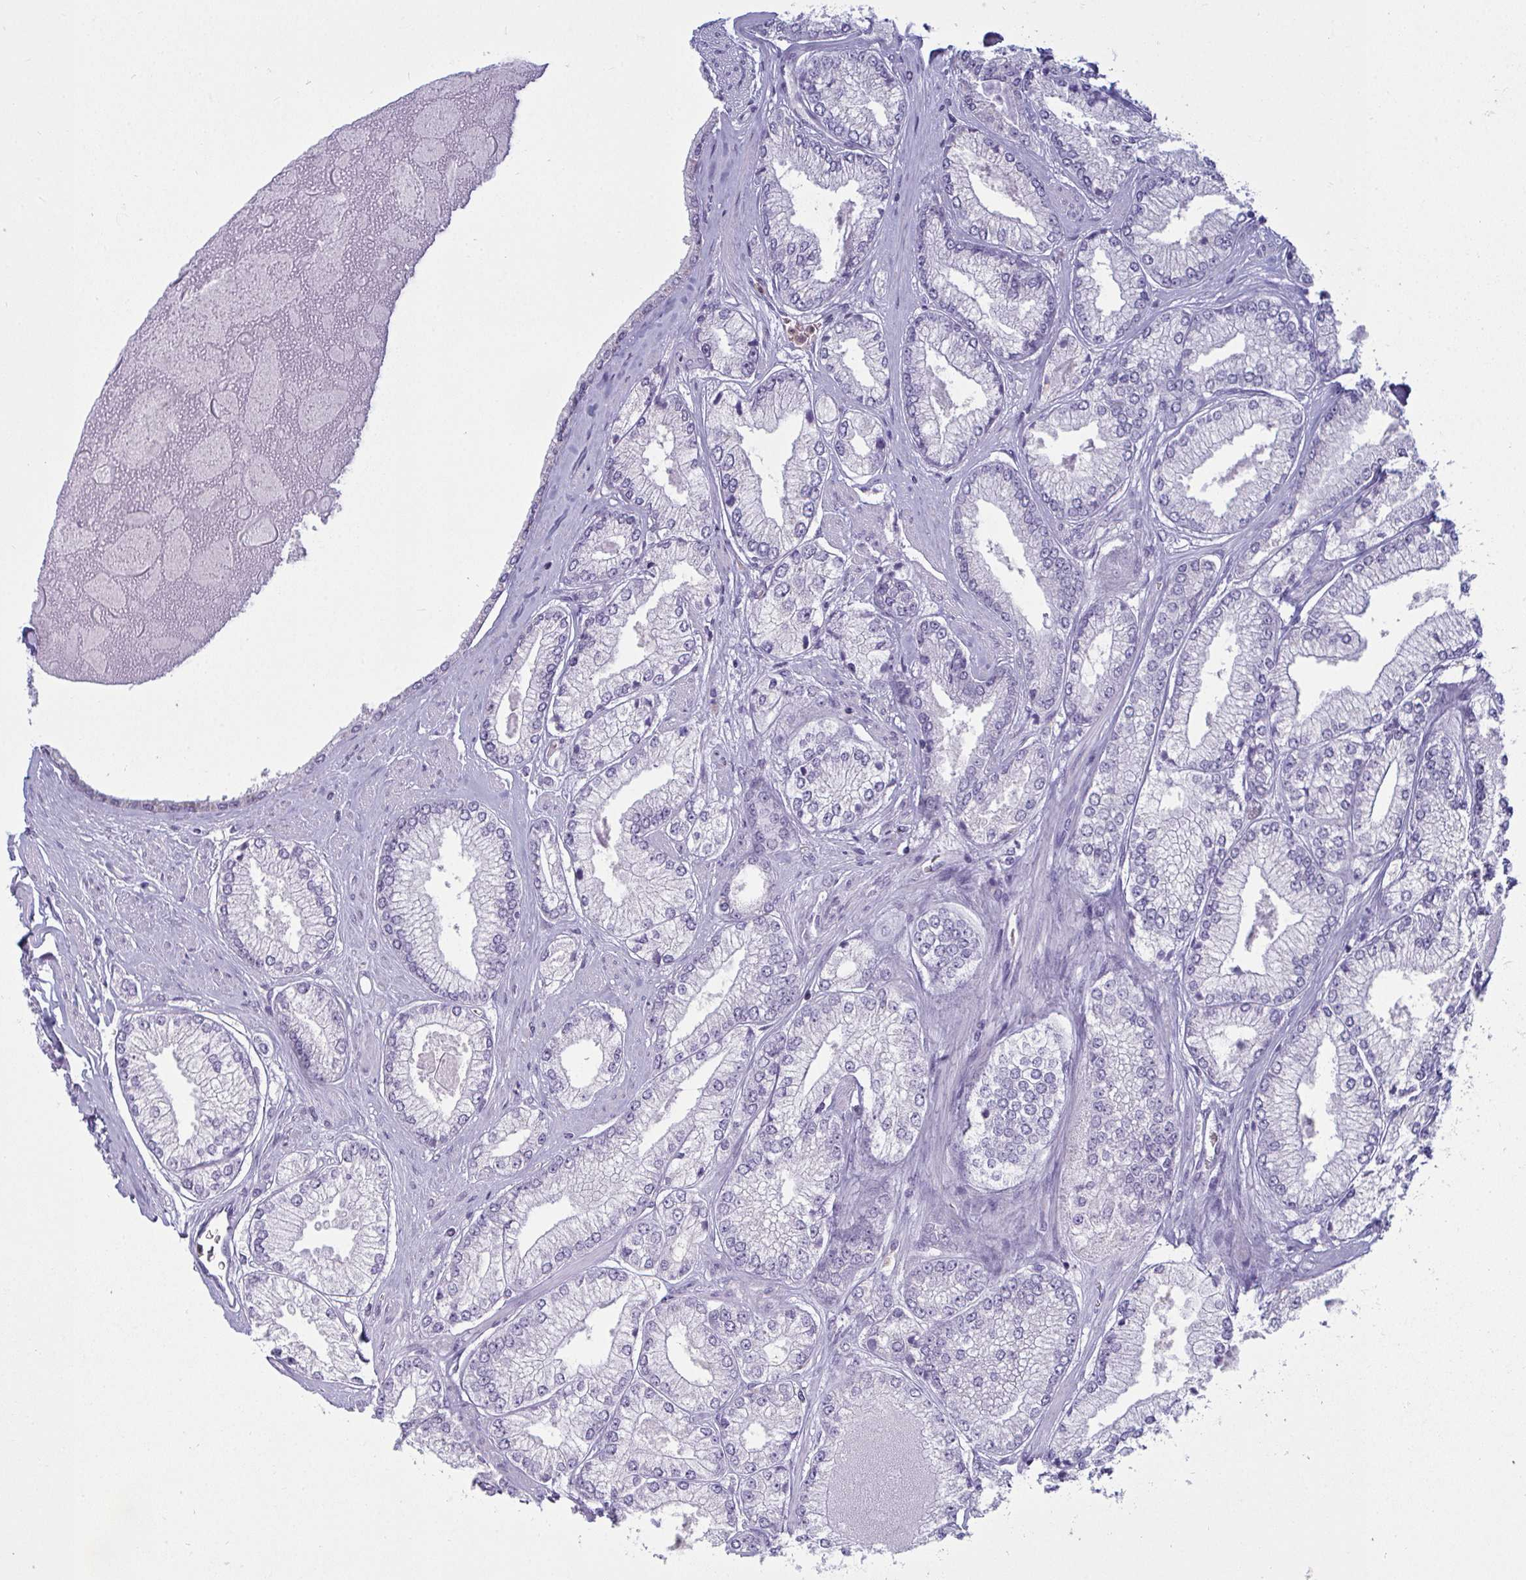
{"staining": {"intensity": "negative", "quantity": "none", "location": "none"}, "tissue": "prostate cancer", "cell_type": "Tumor cells", "image_type": "cancer", "snomed": [{"axis": "morphology", "description": "Adenocarcinoma, Low grade"}, {"axis": "topography", "description": "Prostate"}], "caption": "An immunohistochemistry photomicrograph of adenocarcinoma (low-grade) (prostate) is shown. There is no staining in tumor cells of adenocarcinoma (low-grade) (prostate).", "gene": "SERPINB10", "patient": {"sex": "male", "age": 67}}